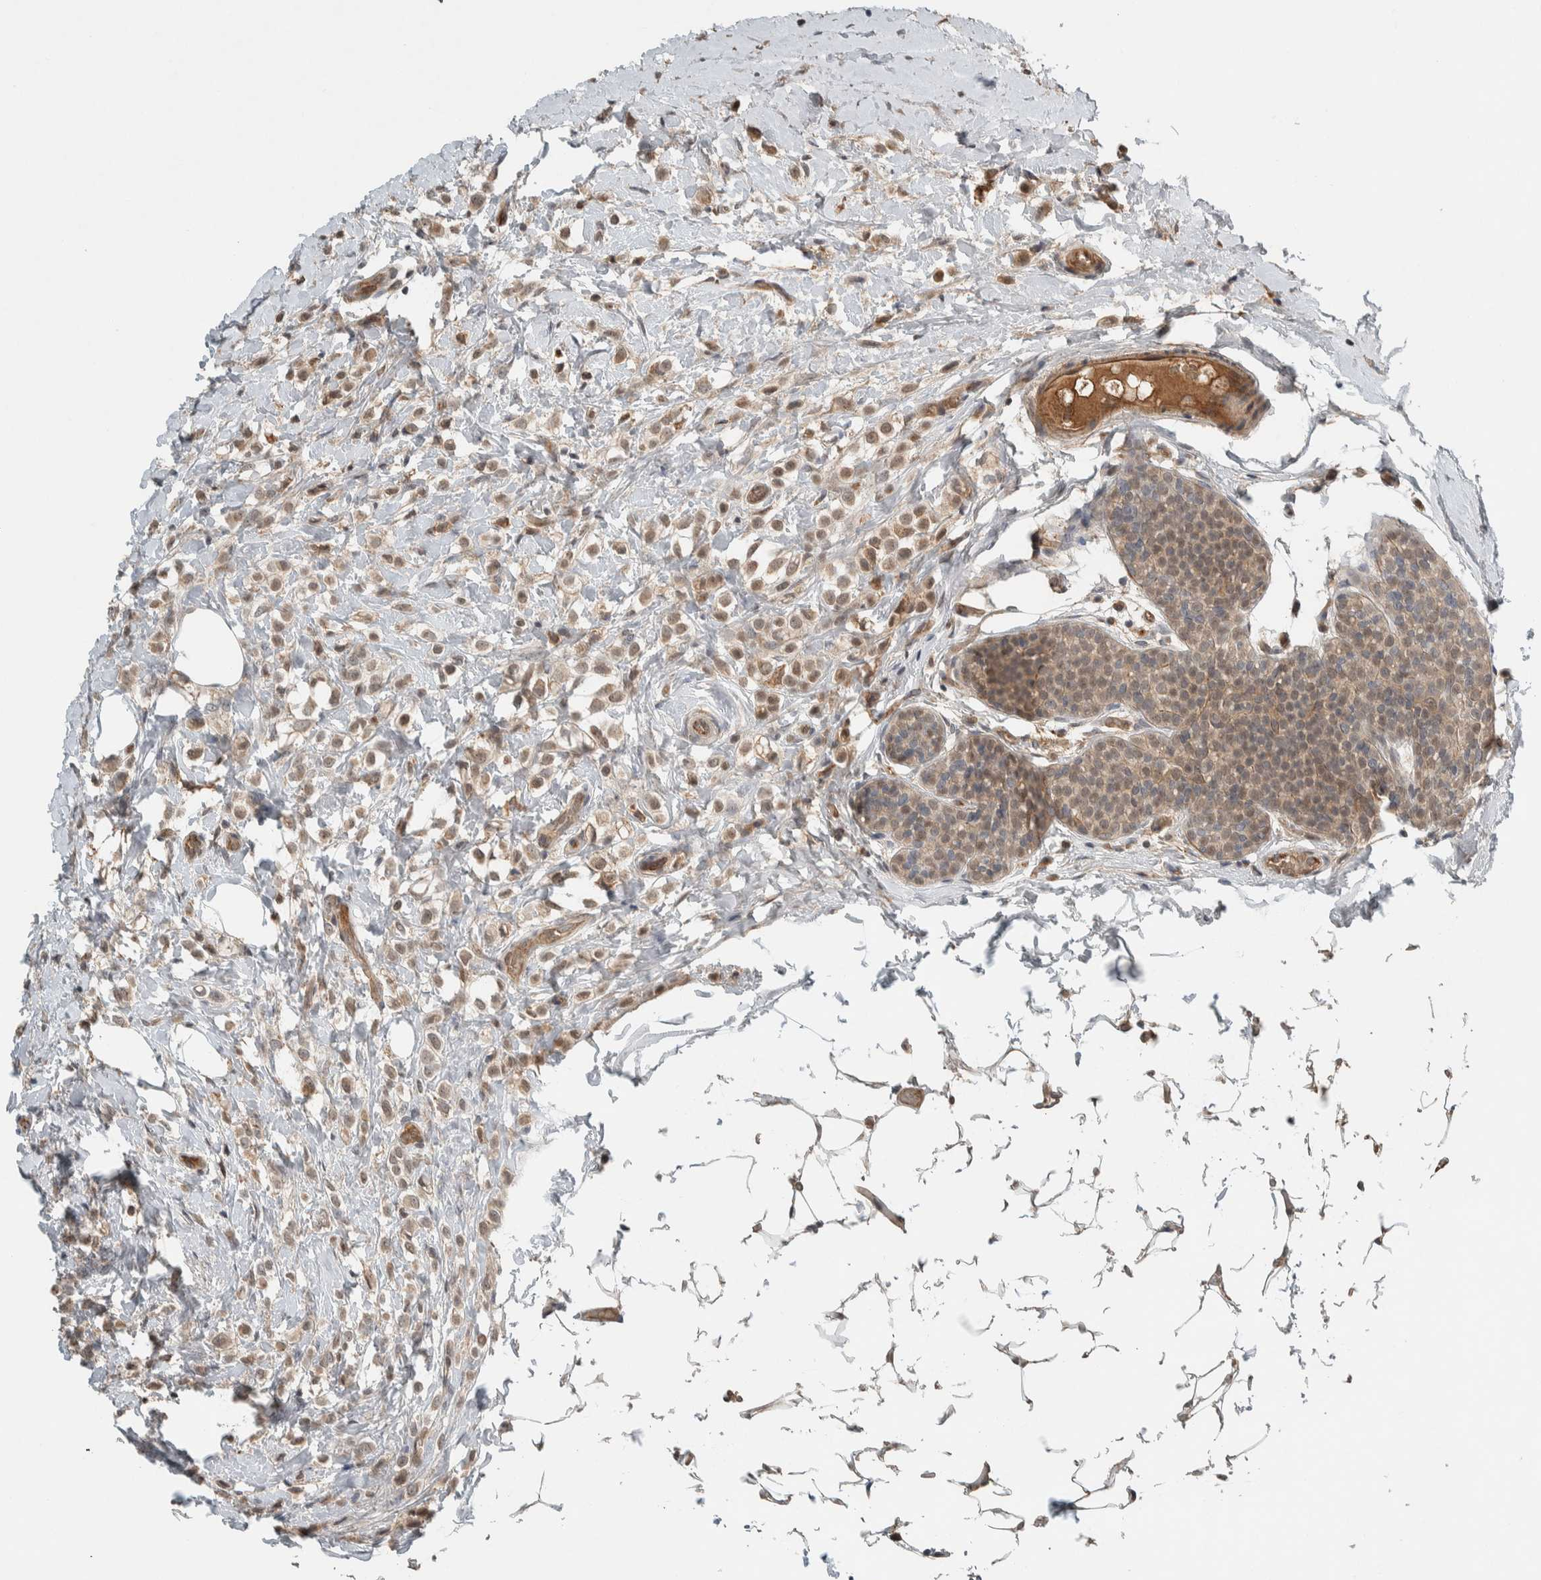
{"staining": {"intensity": "weak", "quantity": ">75%", "location": "cytoplasmic/membranous"}, "tissue": "breast cancer", "cell_type": "Tumor cells", "image_type": "cancer", "snomed": [{"axis": "morphology", "description": "Lobular carcinoma"}, {"axis": "topography", "description": "Breast"}], "caption": "Breast cancer (lobular carcinoma) tissue exhibits weak cytoplasmic/membranous expression in about >75% of tumor cells The staining was performed using DAB, with brown indicating positive protein expression. Nuclei are stained blue with hematoxylin.", "gene": "ARMC7", "patient": {"sex": "female", "age": 50}}